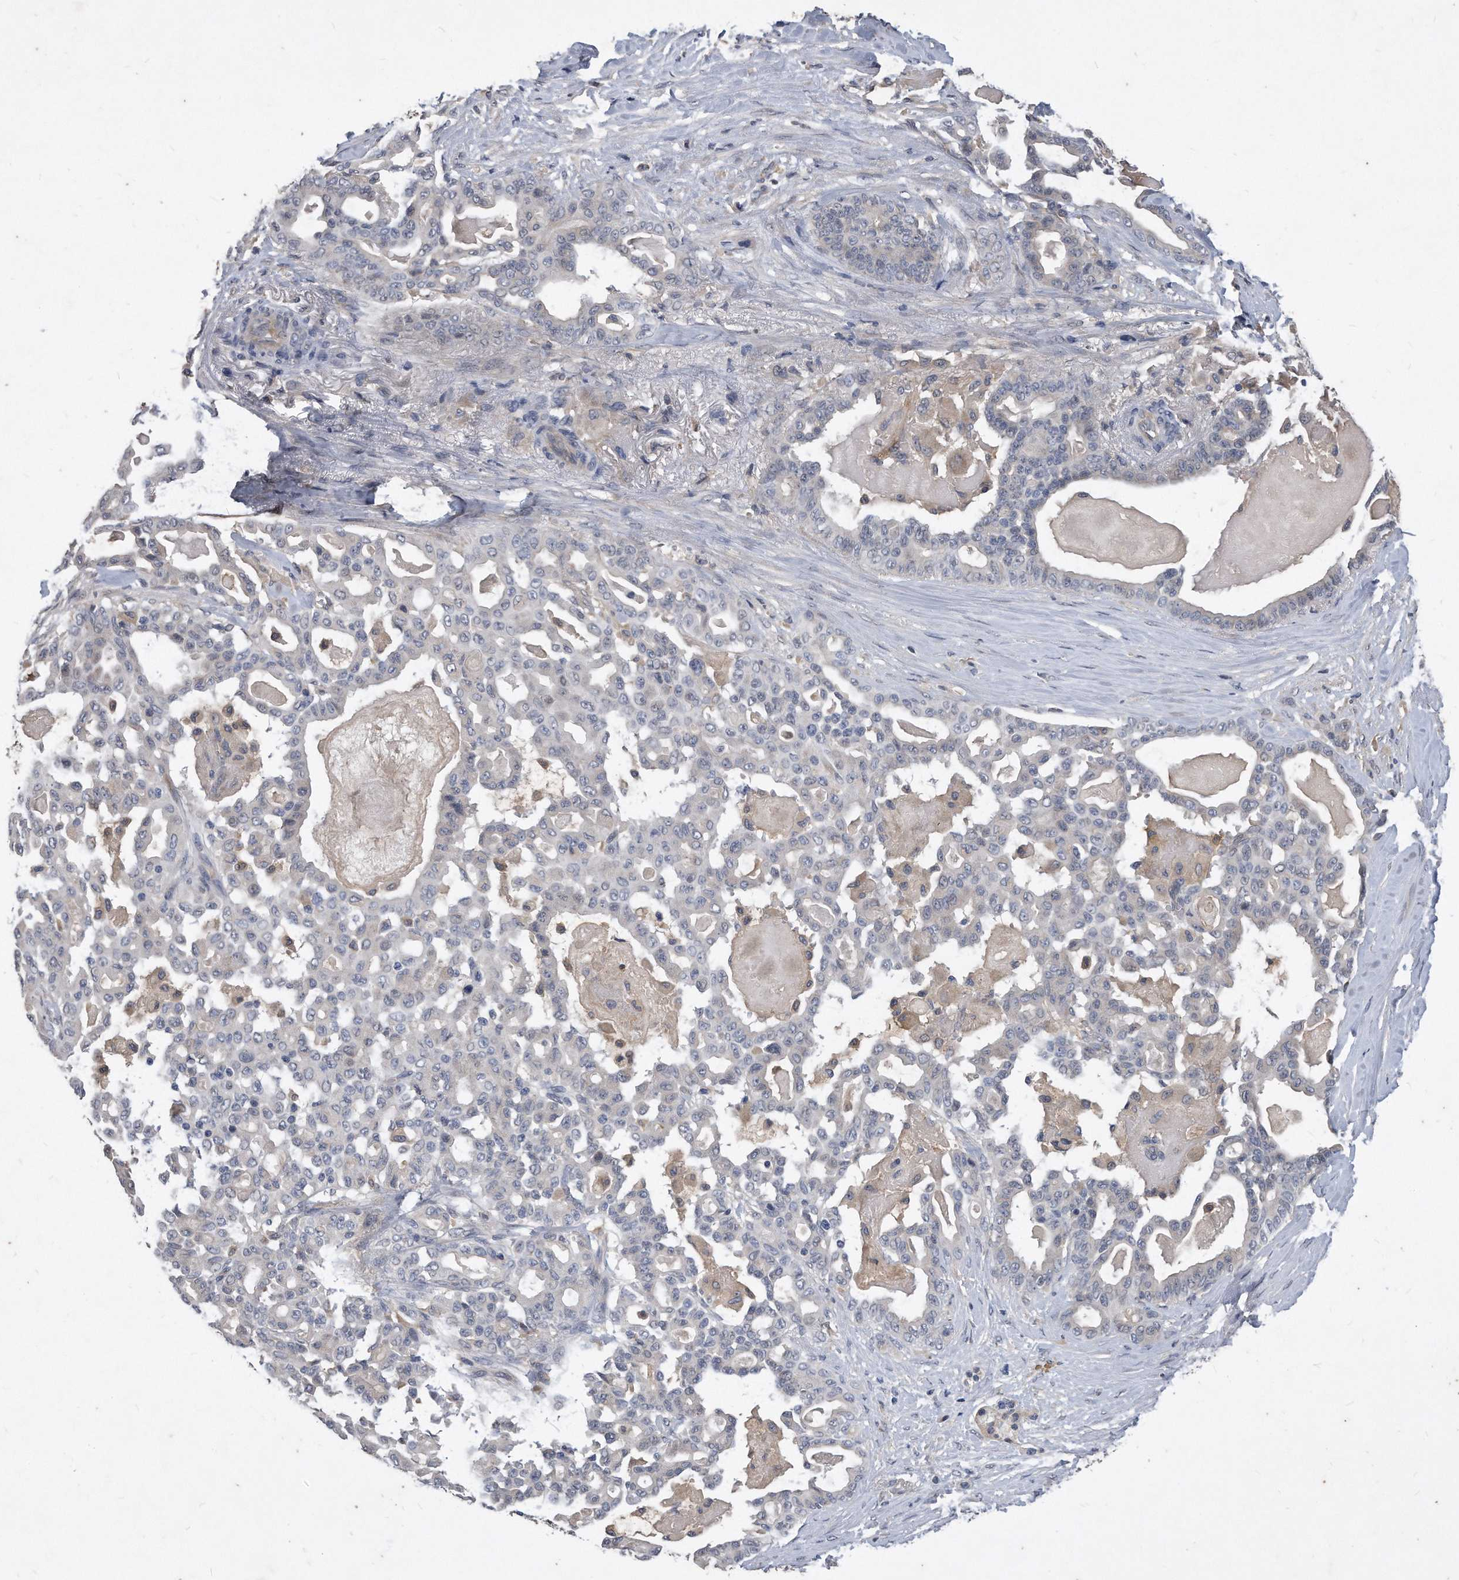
{"staining": {"intensity": "negative", "quantity": "none", "location": "none"}, "tissue": "pancreatic cancer", "cell_type": "Tumor cells", "image_type": "cancer", "snomed": [{"axis": "morphology", "description": "Adenocarcinoma, NOS"}, {"axis": "topography", "description": "Pancreas"}], "caption": "Pancreatic adenocarcinoma stained for a protein using IHC exhibits no expression tumor cells.", "gene": "HOMER3", "patient": {"sex": "male", "age": 63}}